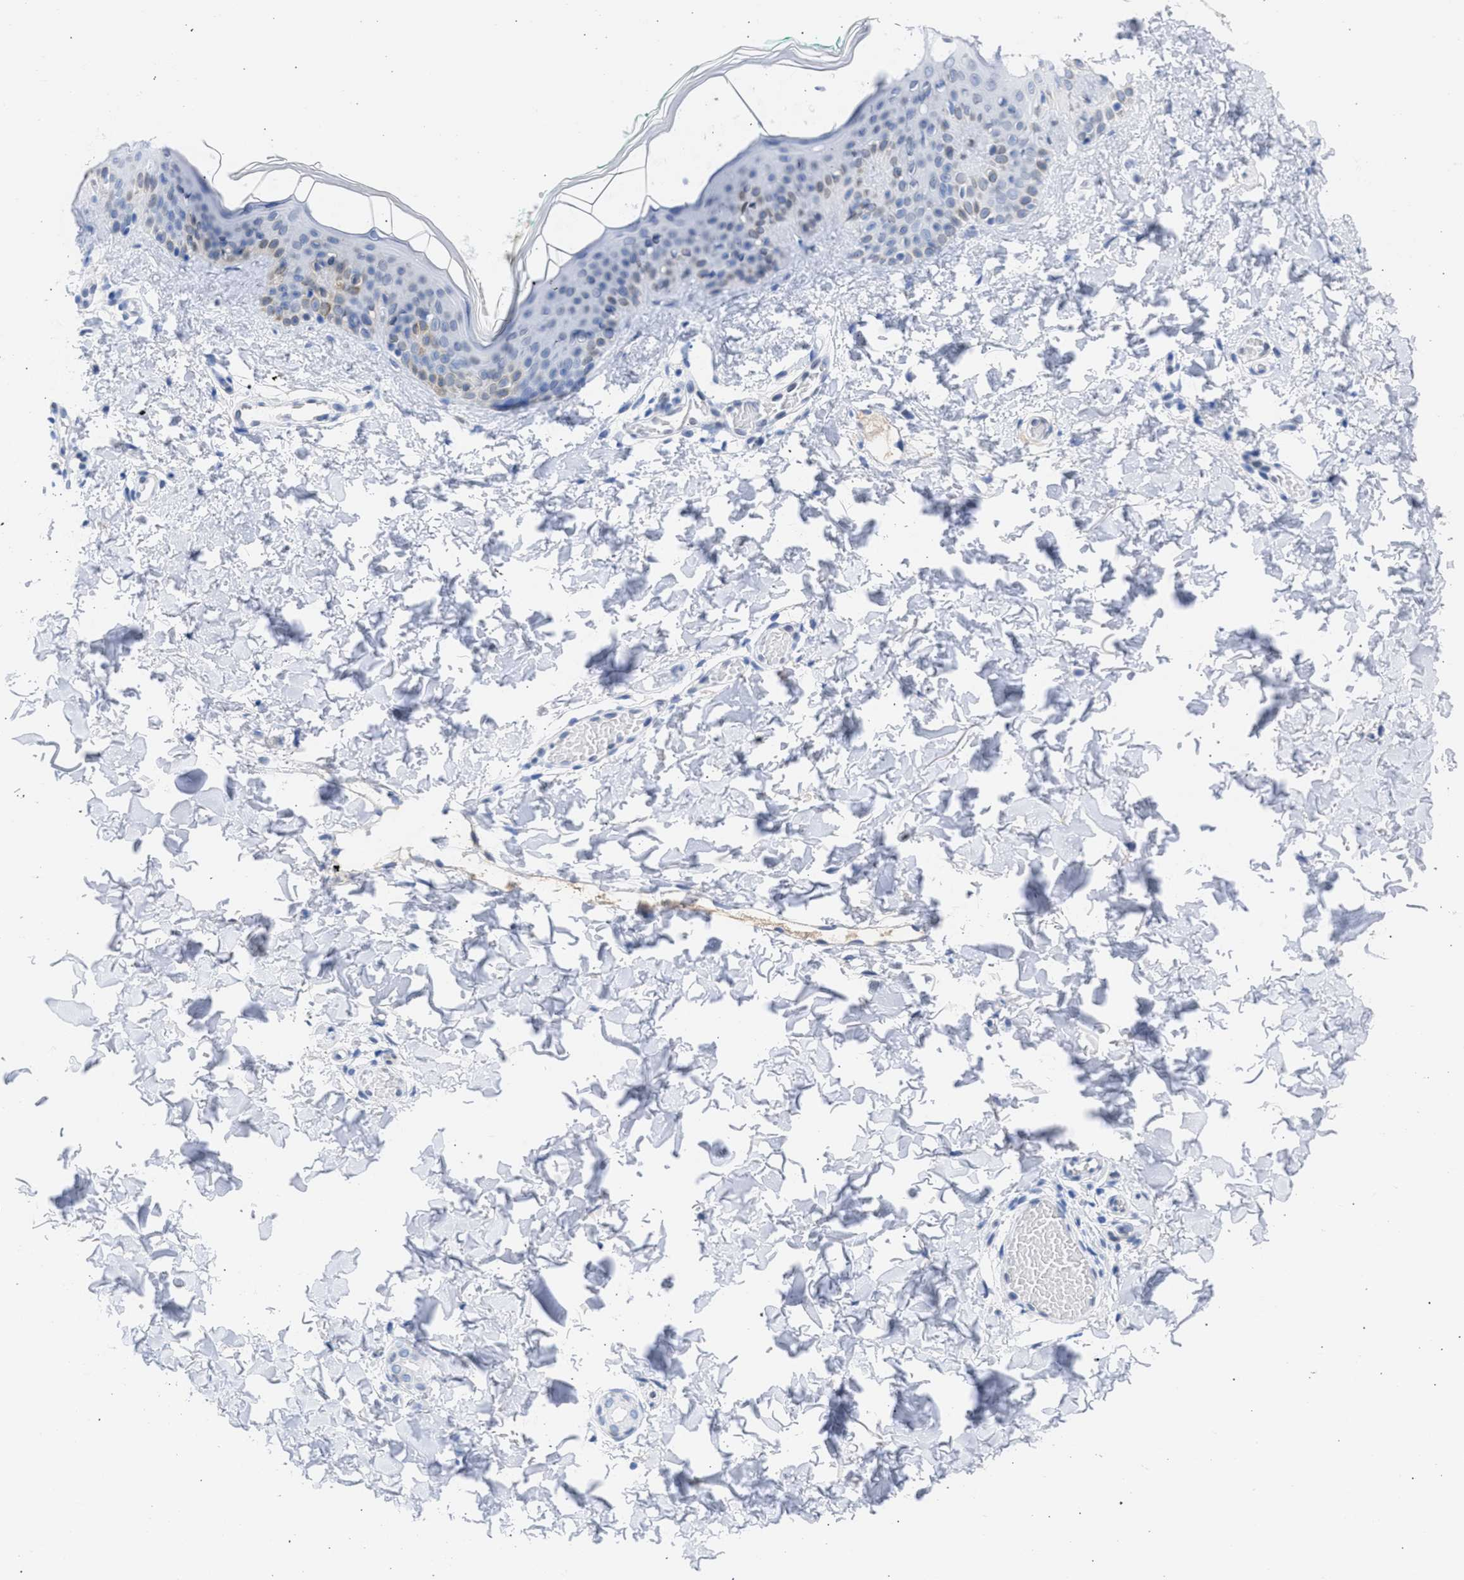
{"staining": {"intensity": "negative", "quantity": "none", "location": "none"}, "tissue": "skin", "cell_type": "Fibroblasts", "image_type": "normal", "snomed": [{"axis": "morphology", "description": "Normal tissue, NOS"}, {"axis": "topography", "description": "Skin"}], "caption": "Human skin stained for a protein using immunohistochemistry (IHC) exhibits no positivity in fibroblasts.", "gene": "RSPH1", "patient": {"sex": "male", "age": 30}}